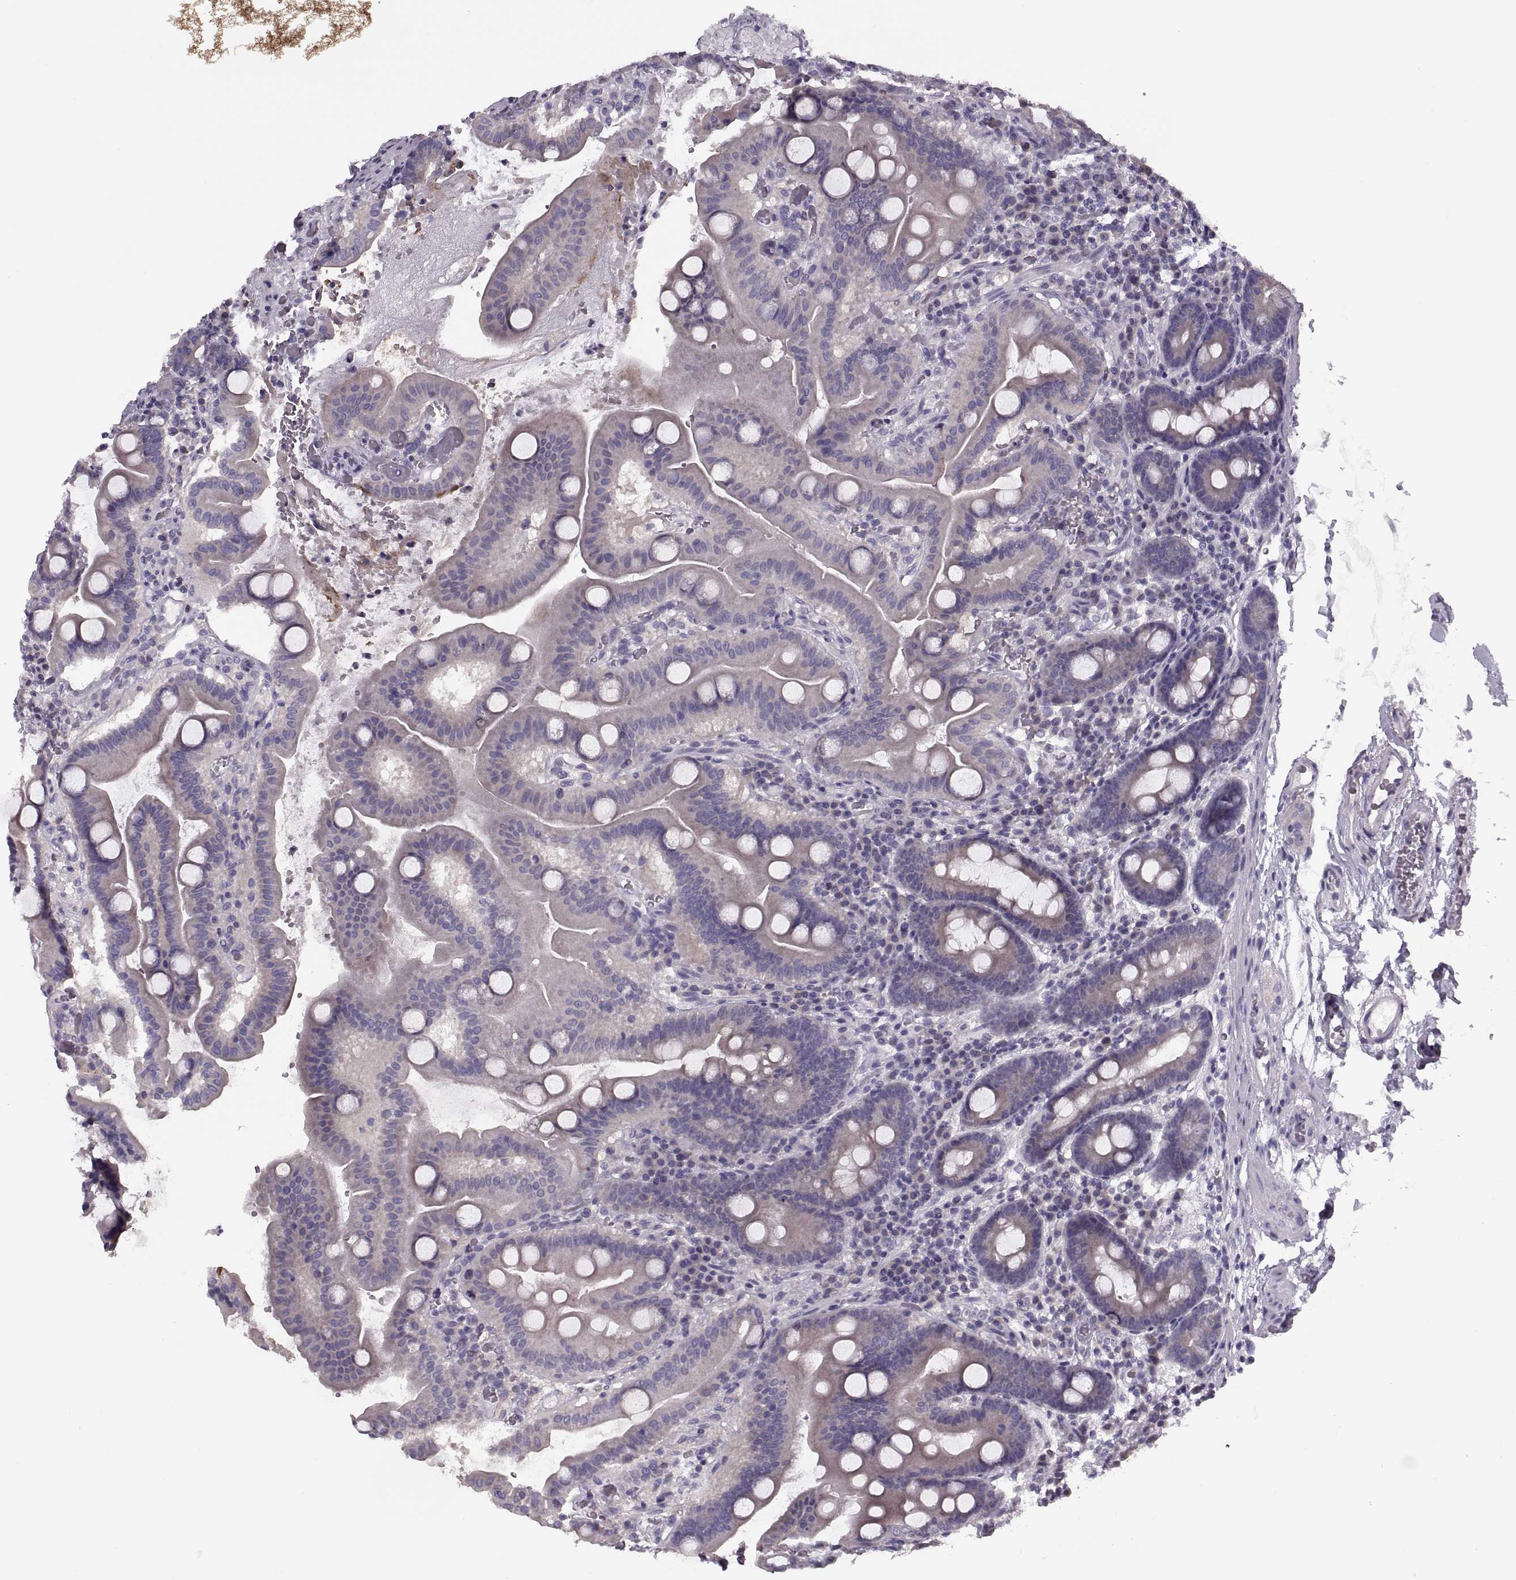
{"staining": {"intensity": "moderate", "quantity": "<25%", "location": "cytoplasmic/membranous"}, "tissue": "duodenum", "cell_type": "Glandular cells", "image_type": "normal", "snomed": [{"axis": "morphology", "description": "Normal tissue, NOS"}, {"axis": "topography", "description": "Duodenum"}], "caption": "Brown immunohistochemical staining in unremarkable human duodenum reveals moderate cytoplasmic/membranous expression in about <25% of glandular cells.", "gene": "PRSS54", "patient": {"sex": "male", "age": 59}}